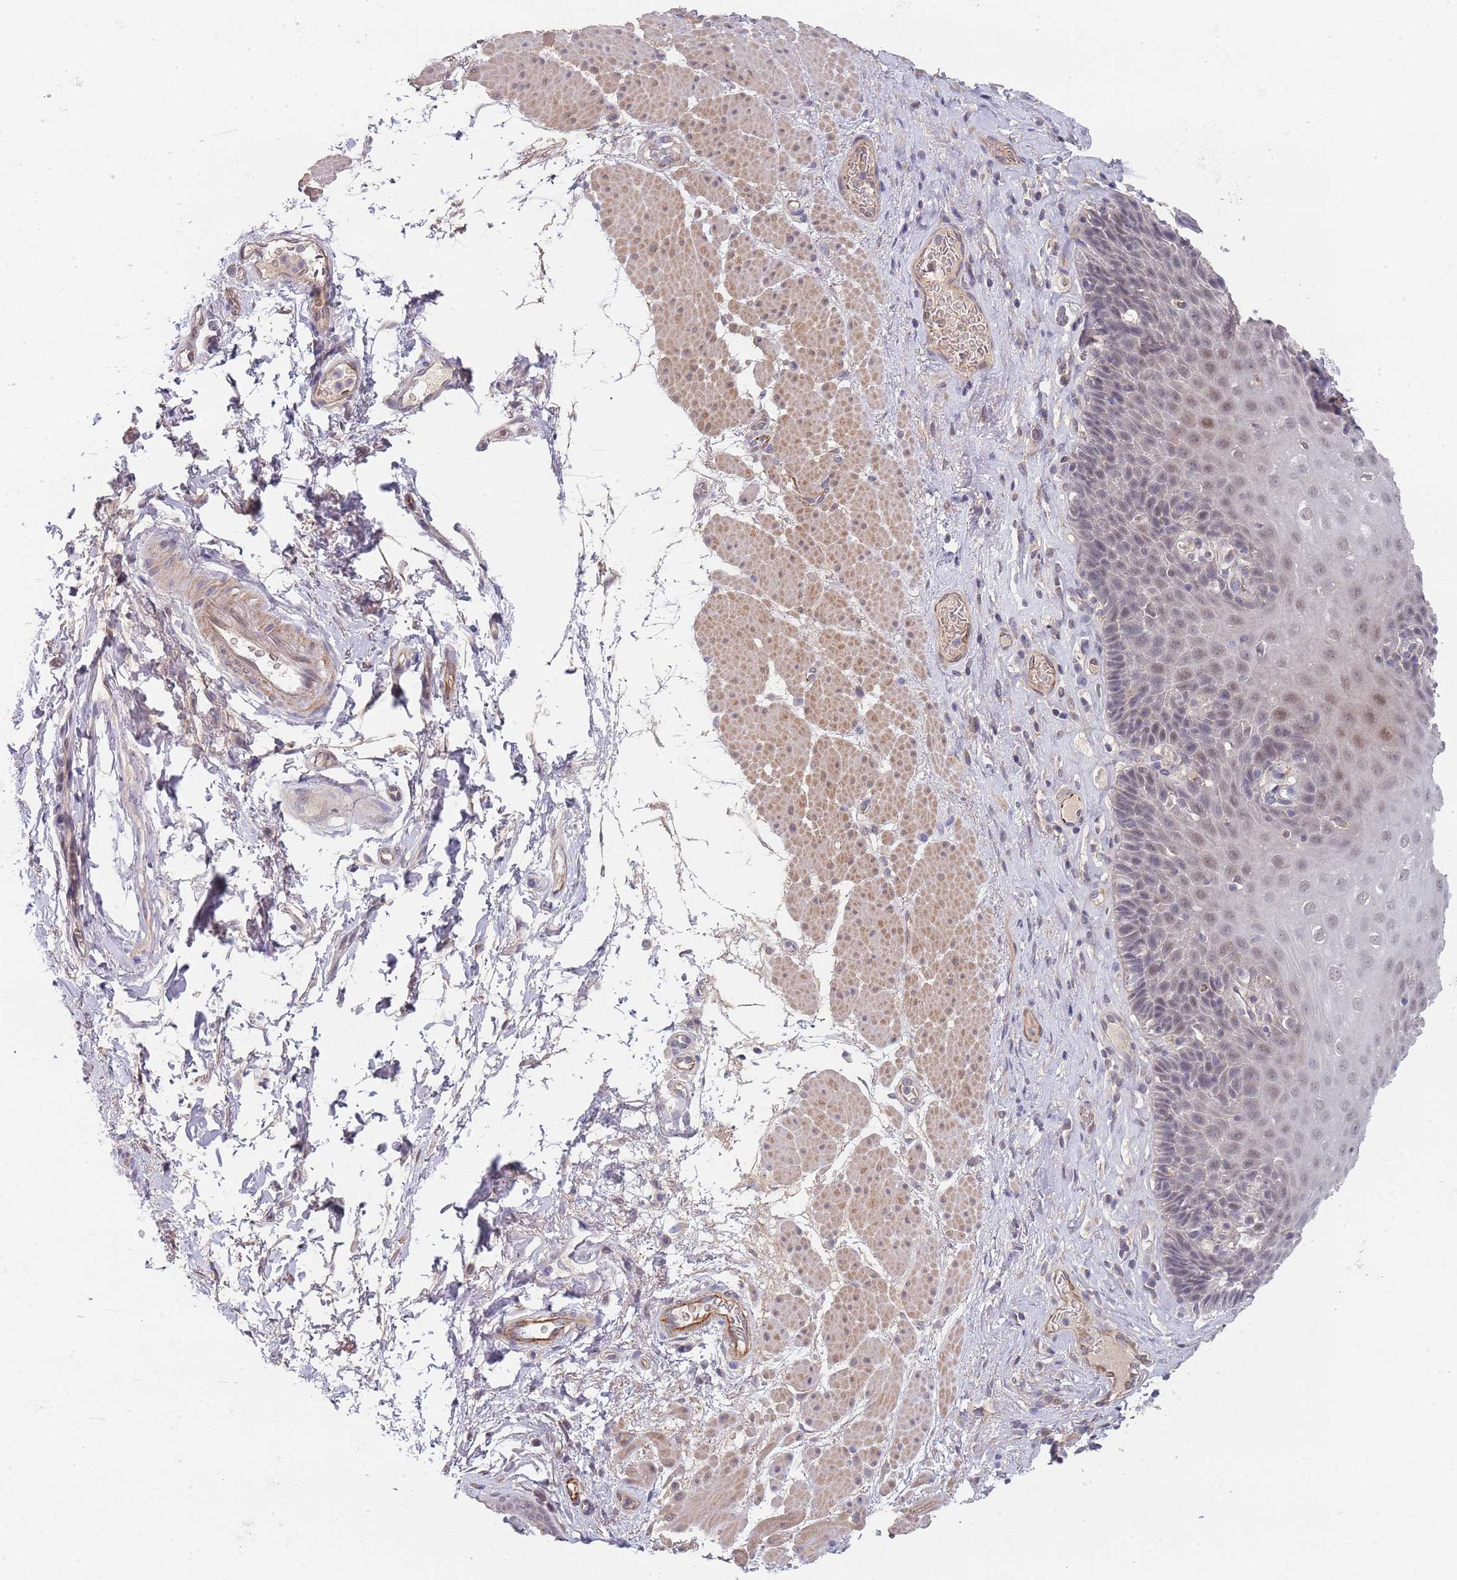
{"staining": {"intensity": "weak", "quantity": "25%-75%", "location": "nuclear"}, "tissue": "esophagus", "cell_type": "Squamous epithelial cells", "image_type": "normal", "snomed": [{"axis": "morphology", "description": "Normal tissue, NOS"}, {"axis": "topography", "description": "Esophagus"}], "caption": "DAB (3,3'-diaminobenzidine) immunohistochemical staining of benign human esophagus shows weak nuclear protein positivity in approximately 25%-75% of squamous epithelial cells.", "gene": "B4GALT4", "patient": {"sex": "female", "age": 66}}